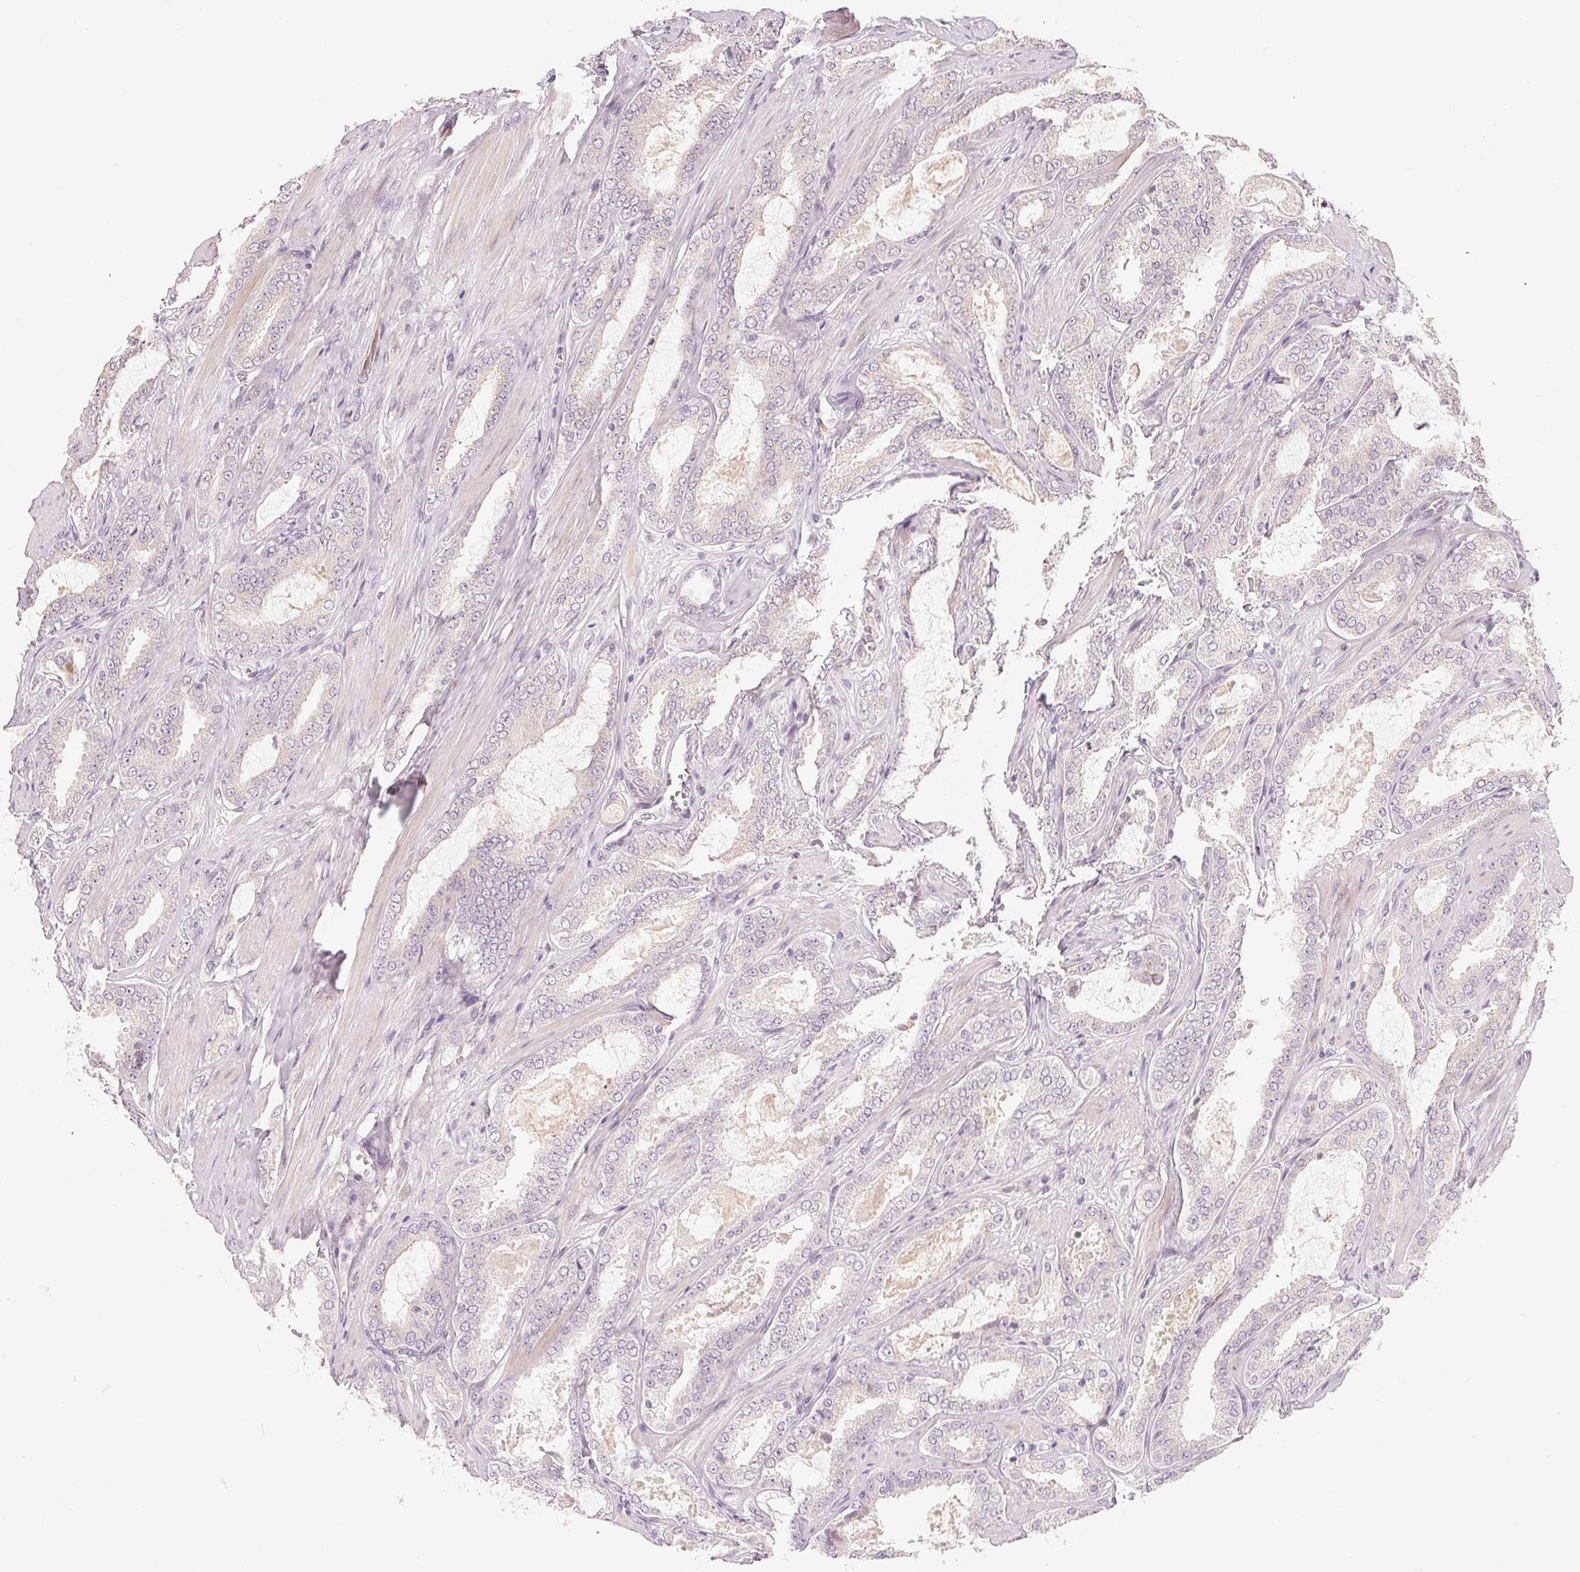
{"staining": {"intensity": "negative", "quantity": "none", "location": "none"}, "tissue": "prostate cancer", "cell_type": "Tumor cells", "image_type": "cancer", "snomed": [{"axis": "morphology", "description": "Adenocarcinoma, High grade"}, {"axis": "topography", "description": "Prostate"}], "caption": "High power microscopy micrograph of an immunohistochemistry image of high-grade adenocarcinoma (prostate), revealing no significant staining in tumor cells.", "gene": "TMSB15B", "patient": {"sex": "male", "age": 63}}